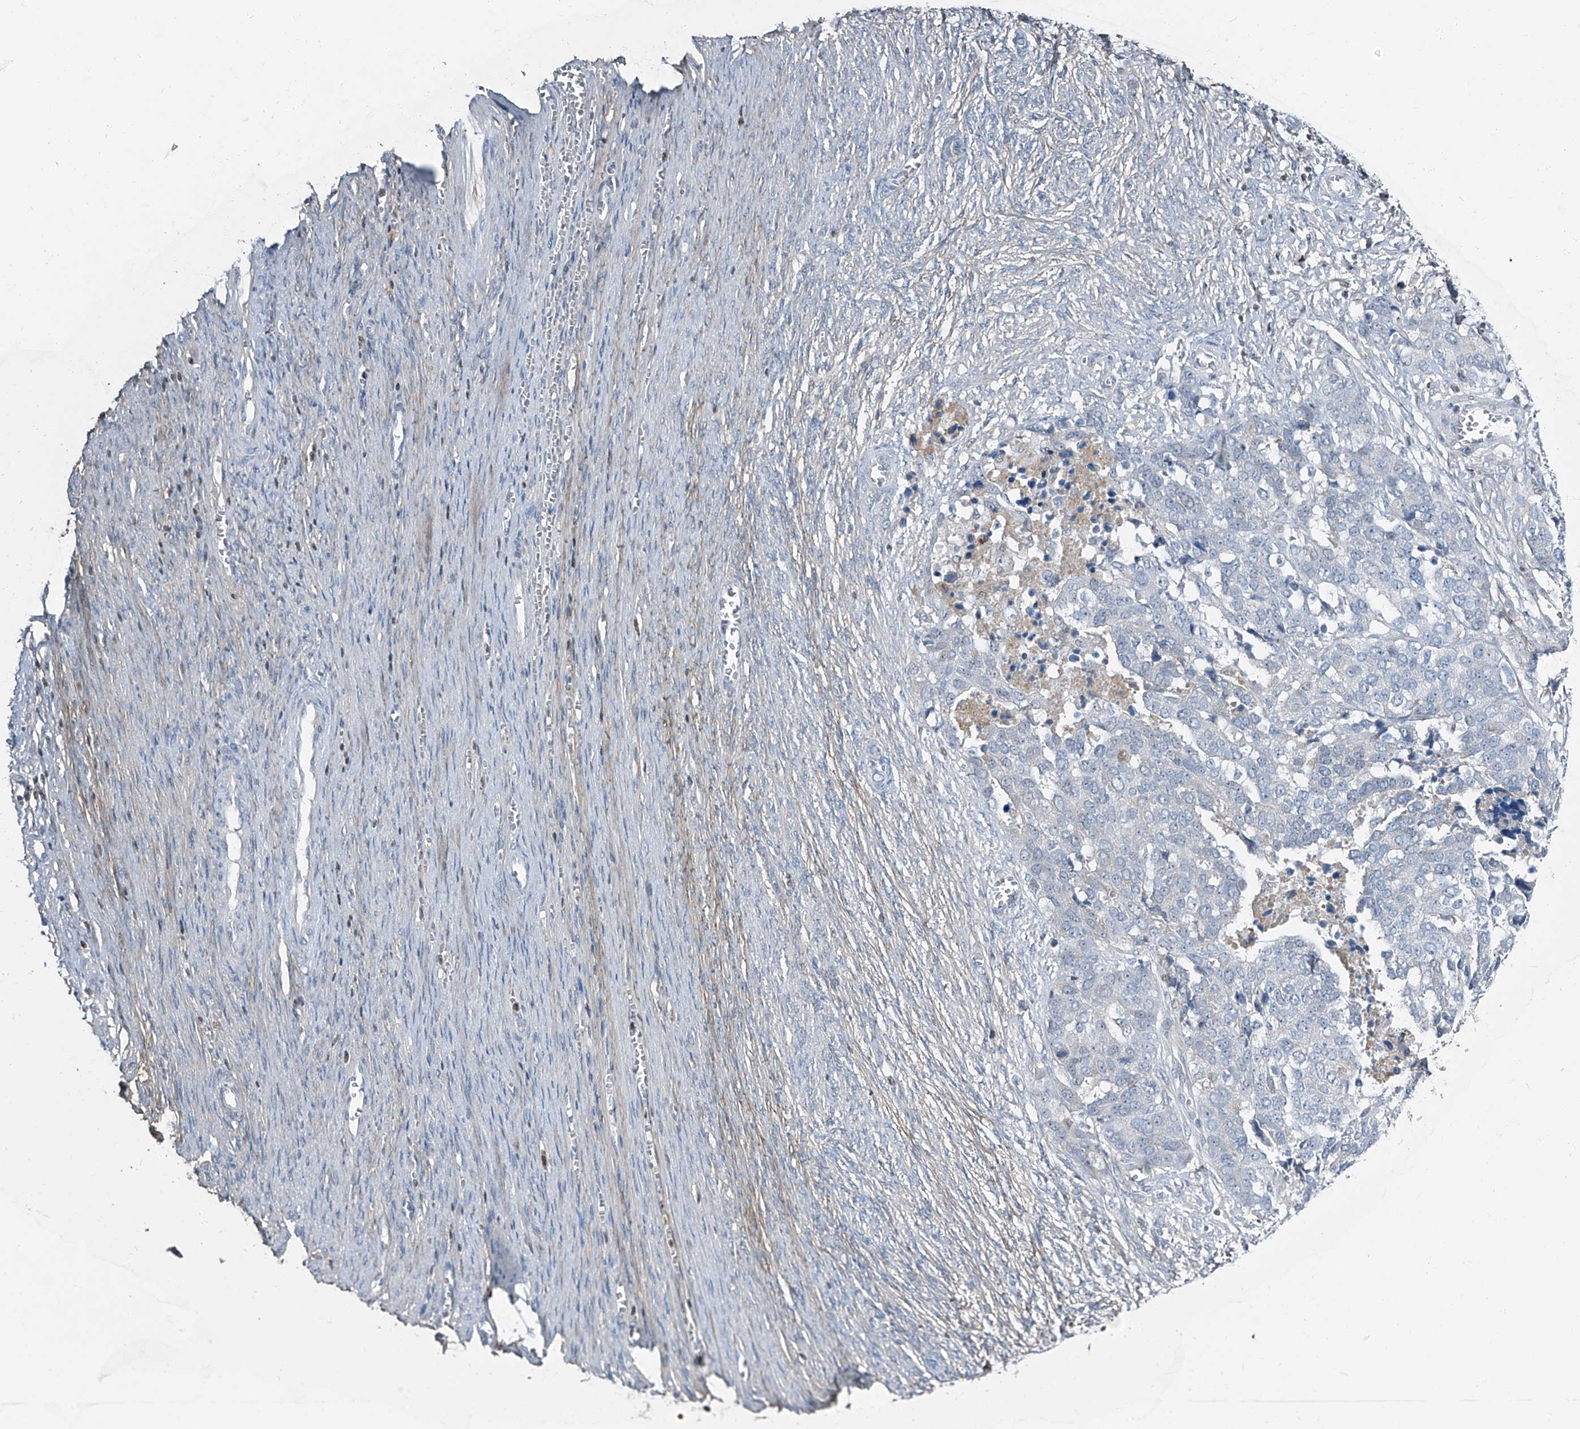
{"staining": {"intensity": "negative", "quantity": "none", "location": "none"}, "tissue": "ovarian cancer", "cell_type": "Tumor cells", "image_type": "cancer", "snomed": [{"axis": "morphology", "description": "Cystadenocarcinoma, serous, NOS"}, {"axis": "topography", "description": "Ovary"}], "caption": "This is an immunohistochemistry (IHC) histopathology image of ovarian cancer. There is no expression in tumor cells.", "gene": "HOXA3", "patient": {"sex": "female", "age": 44}}